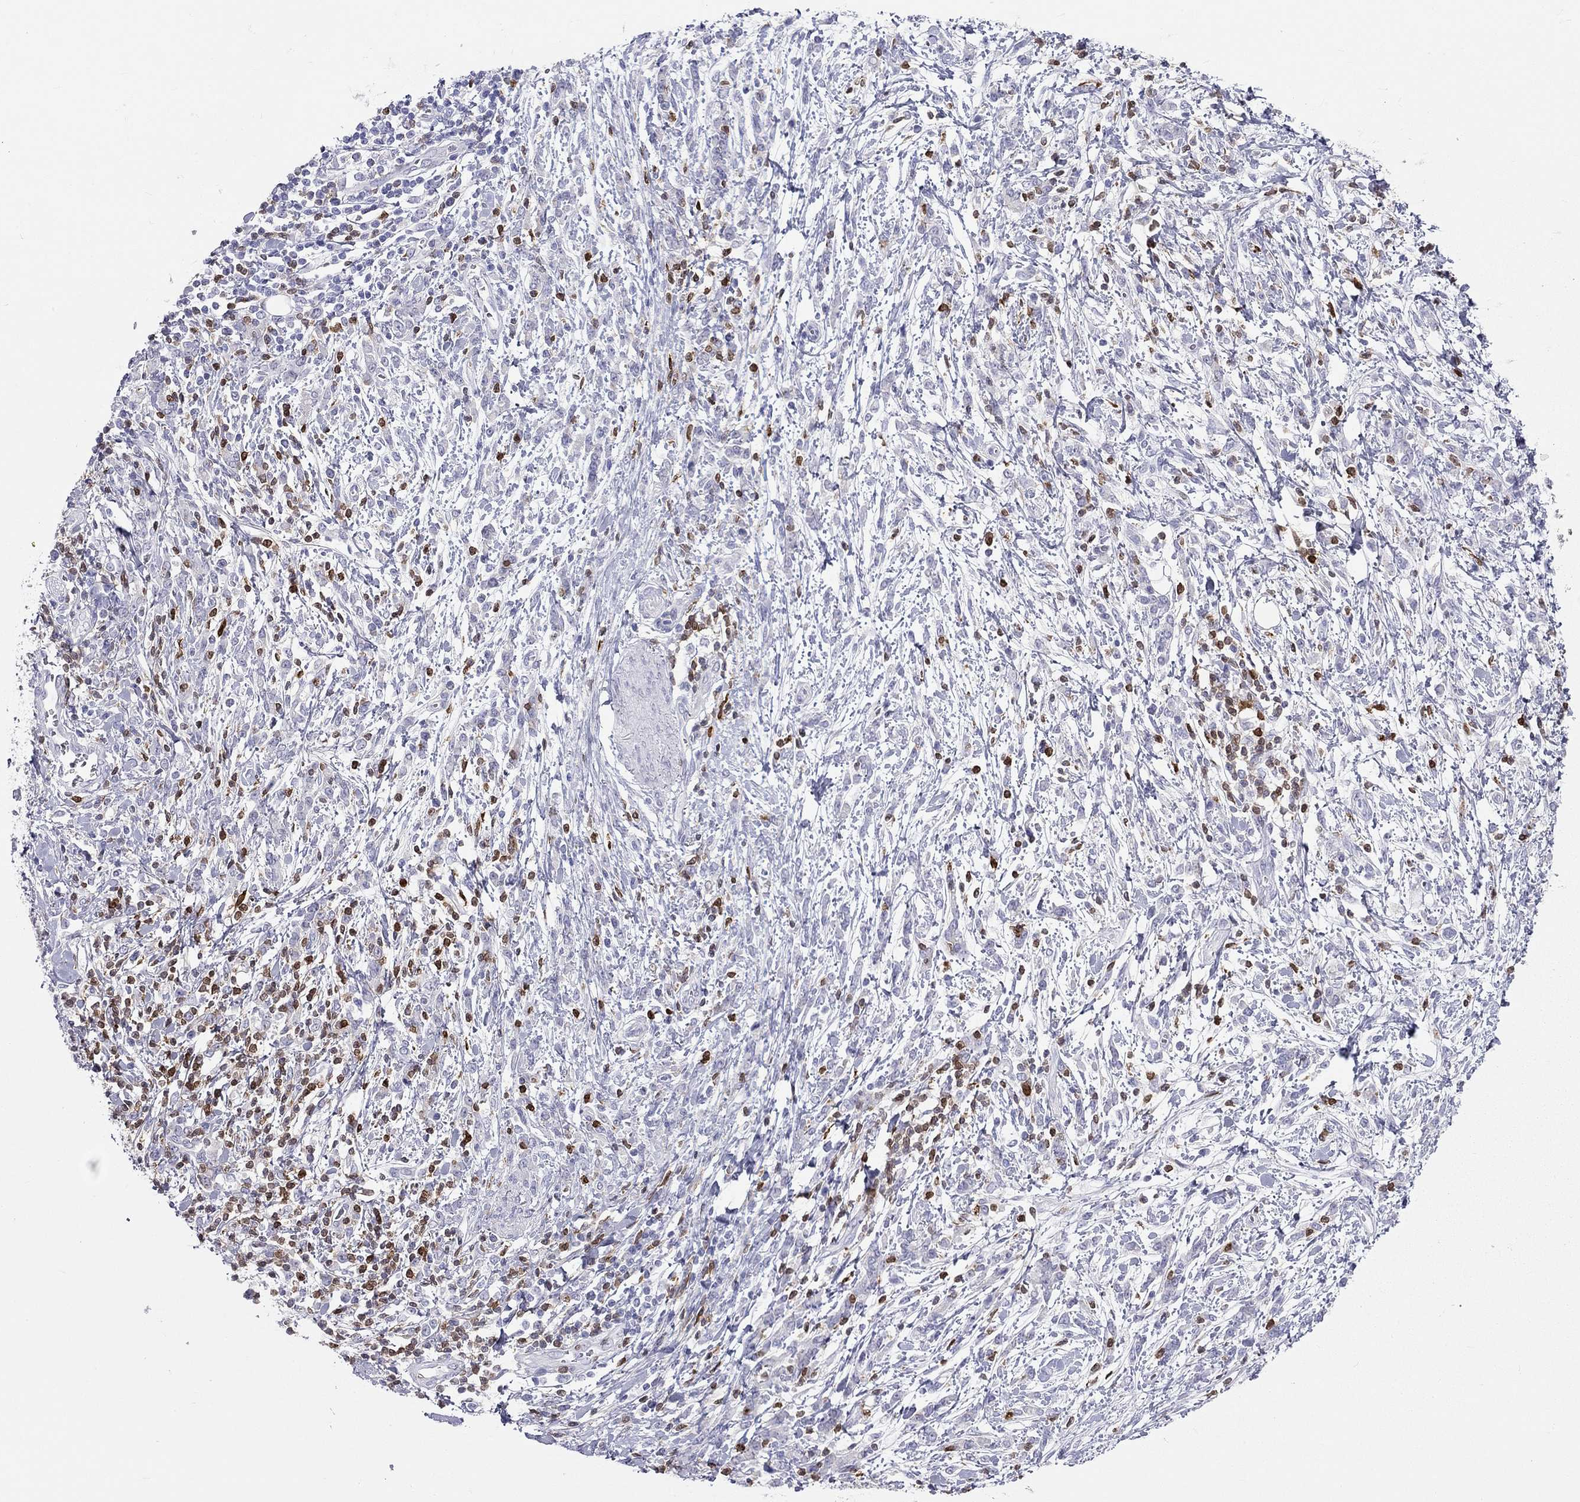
{"staining": {"intensity": "negative", "quantity": "none", "location": "none"}, "tissue": "stomach cancer", "cell_type": "Tumor cells", "image_type": "cancer", "snomed": [{"axis": "morphology", "description": "Adenocarcinoma, NOS"}, {"axis": "topography", "description": "Stomach"}], "caption": "Immunohistochemistry (IHC) histopathology image of human stomach adenocarcinoma stained for a protein (brown), which demonstrates no positivity in tumor cells.", "gene": "SH2D2A", "patient": {"sex": "female", "age": 57}}